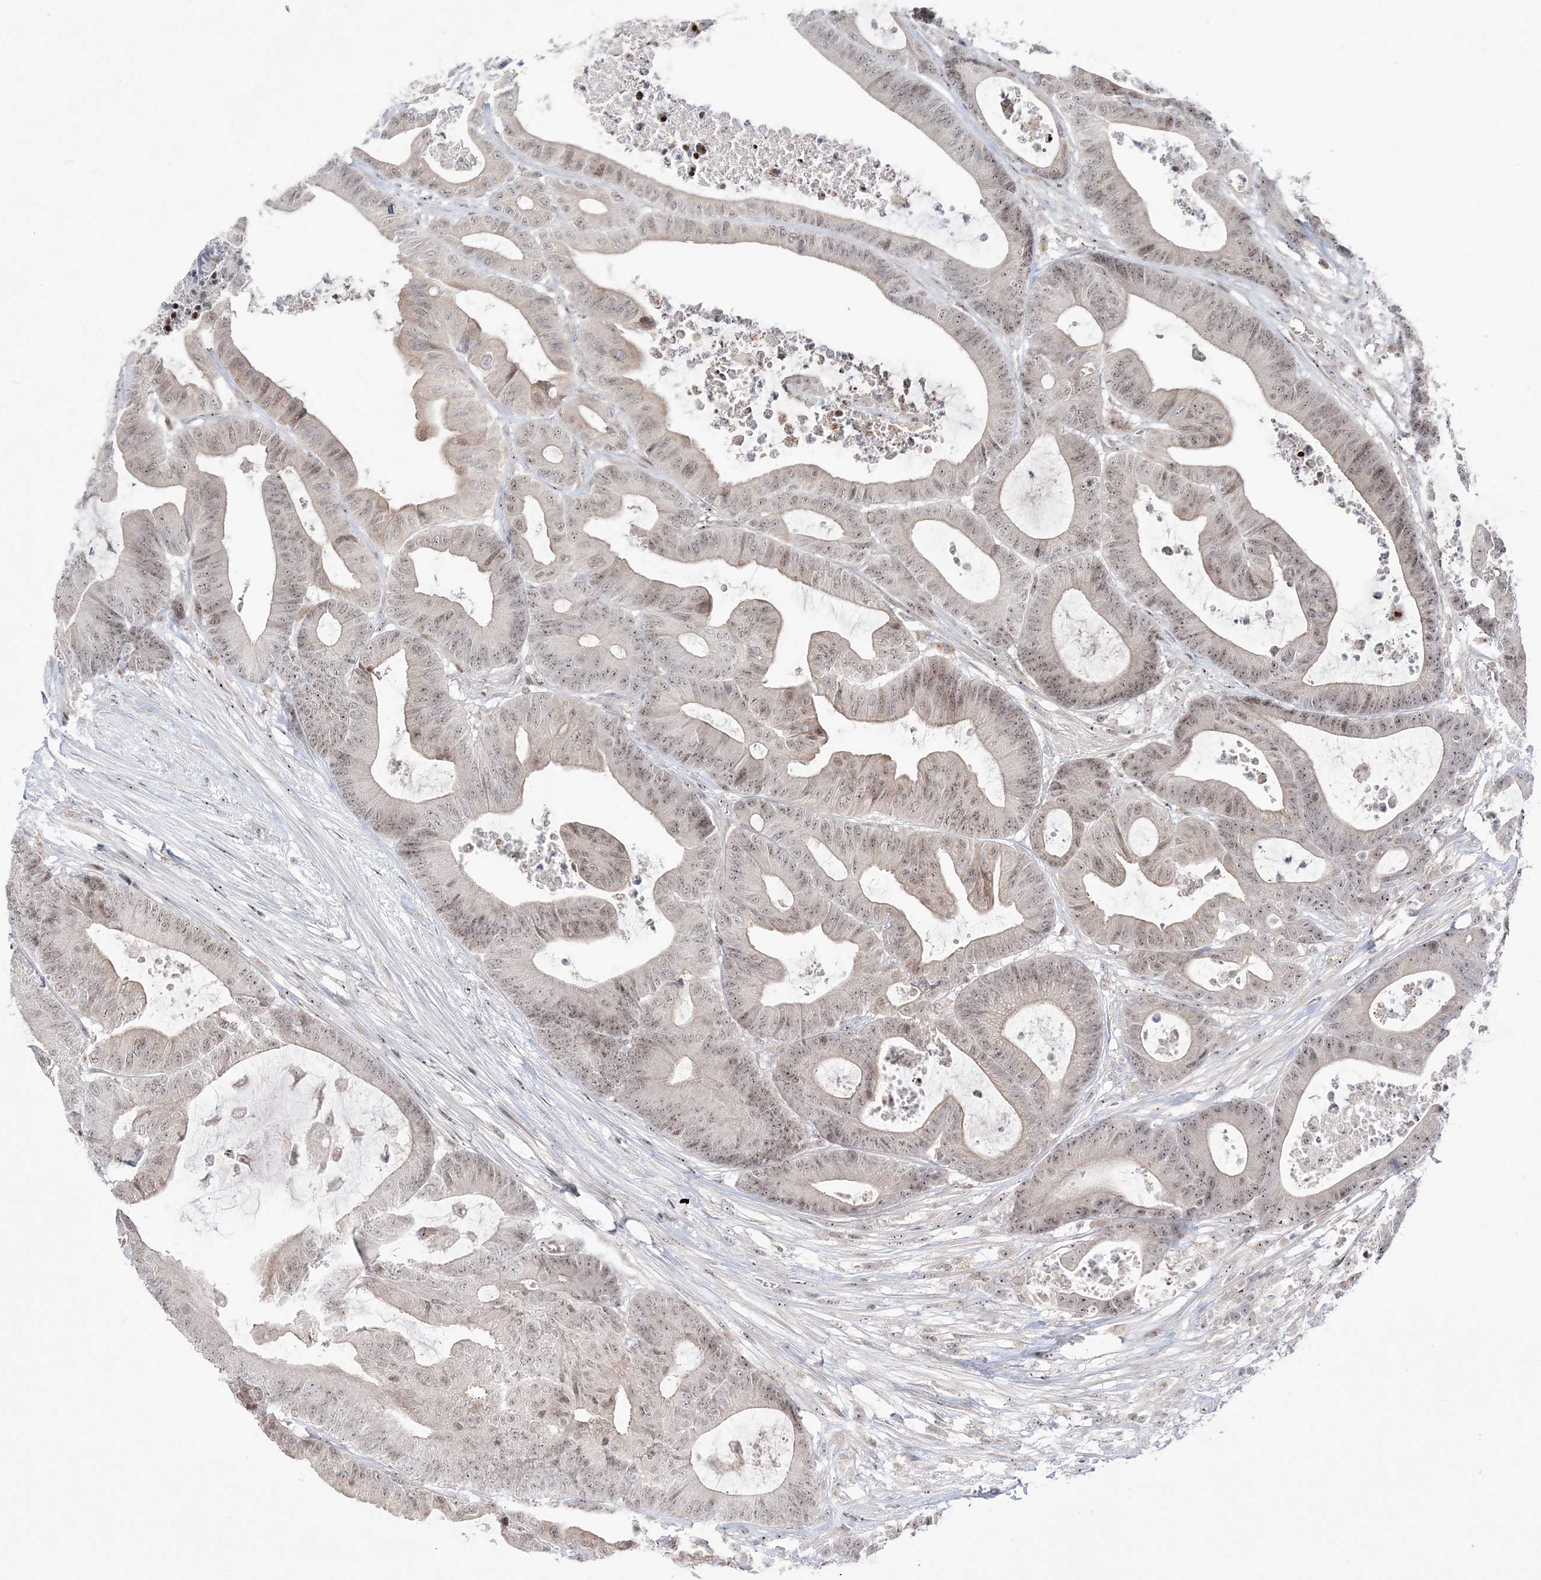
{"staining": {"intensity": "weak", "quantity": "25%-75%", "location": "nuclear"}, "tissue": "colorectal cancer", "cell_type": "Tumor cells", "image_type": "cancer", "snomed": [{"axis": "morphology", "description": "Adenocarcinoma, NOS"}, {"axis": "topography", "description": "Colon"}], "caption": "Protein staining reveals weak nuclear expression in about 25%-75% of tumor cells in adenocarcinoma (colorectal).", "gene": "SH3BP4", "patient": {"sex": "female", "age": 84}}